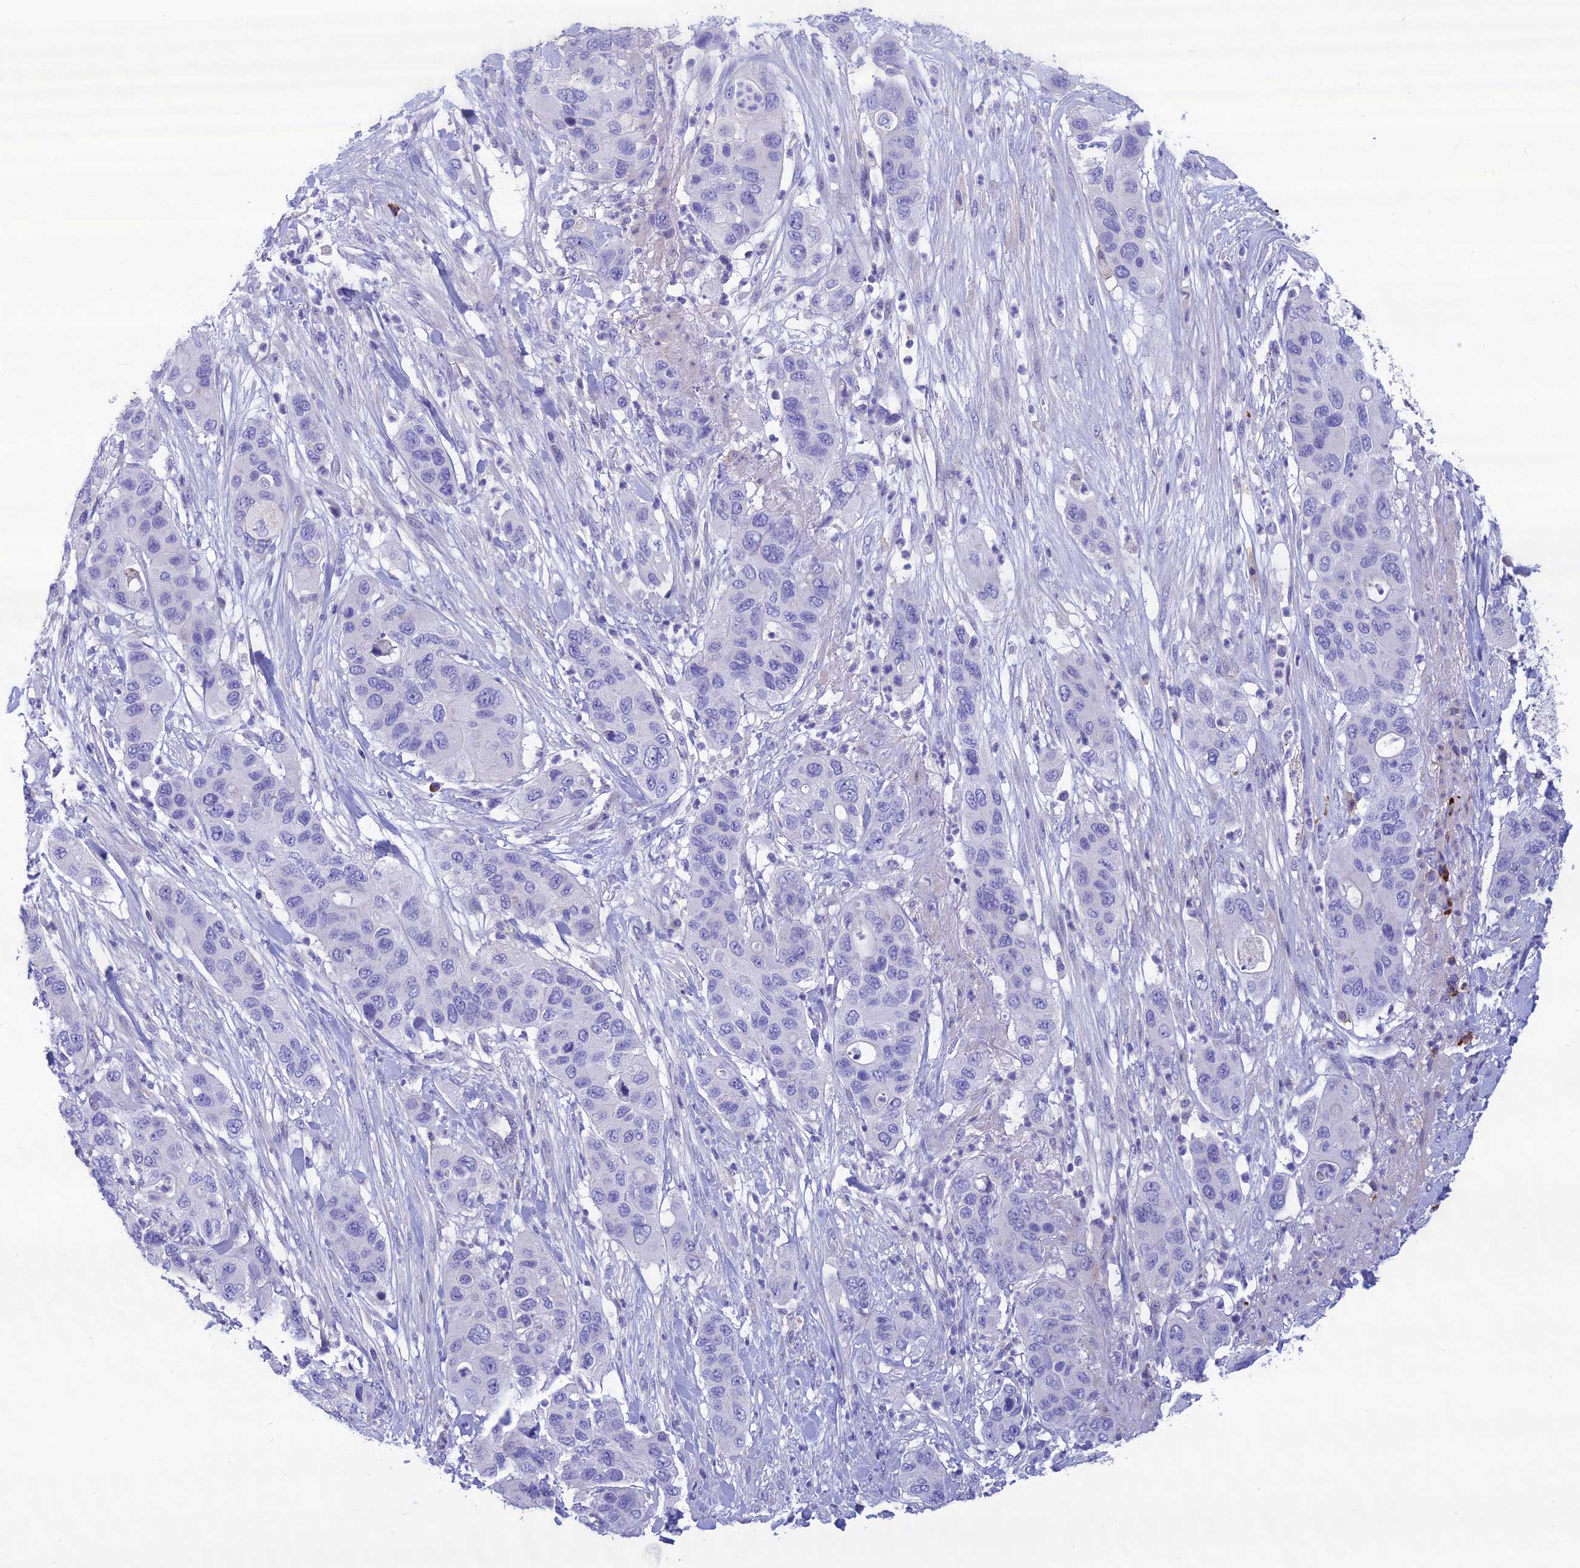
{"staining": {"intensity": "negative", "quantity": "none", "location": "none"}, "tissue": "pancreatic cancer", "cell_type": "Tumor cells", "image_type": "cancer", "snomed": [{"axis": "morphology", "description": "Adenocarcinoma, NOS"}, {"axis": "topography", "description": "Pancreas"}], "caption": "Tumor cells are negative for protein expression in human pancreatic adenocarcinoma. (Immunohistochemistry, brightfield microscopy, high magnification).", "gene": "CRB2", "patient": {"sex": "female", "age": 71}}